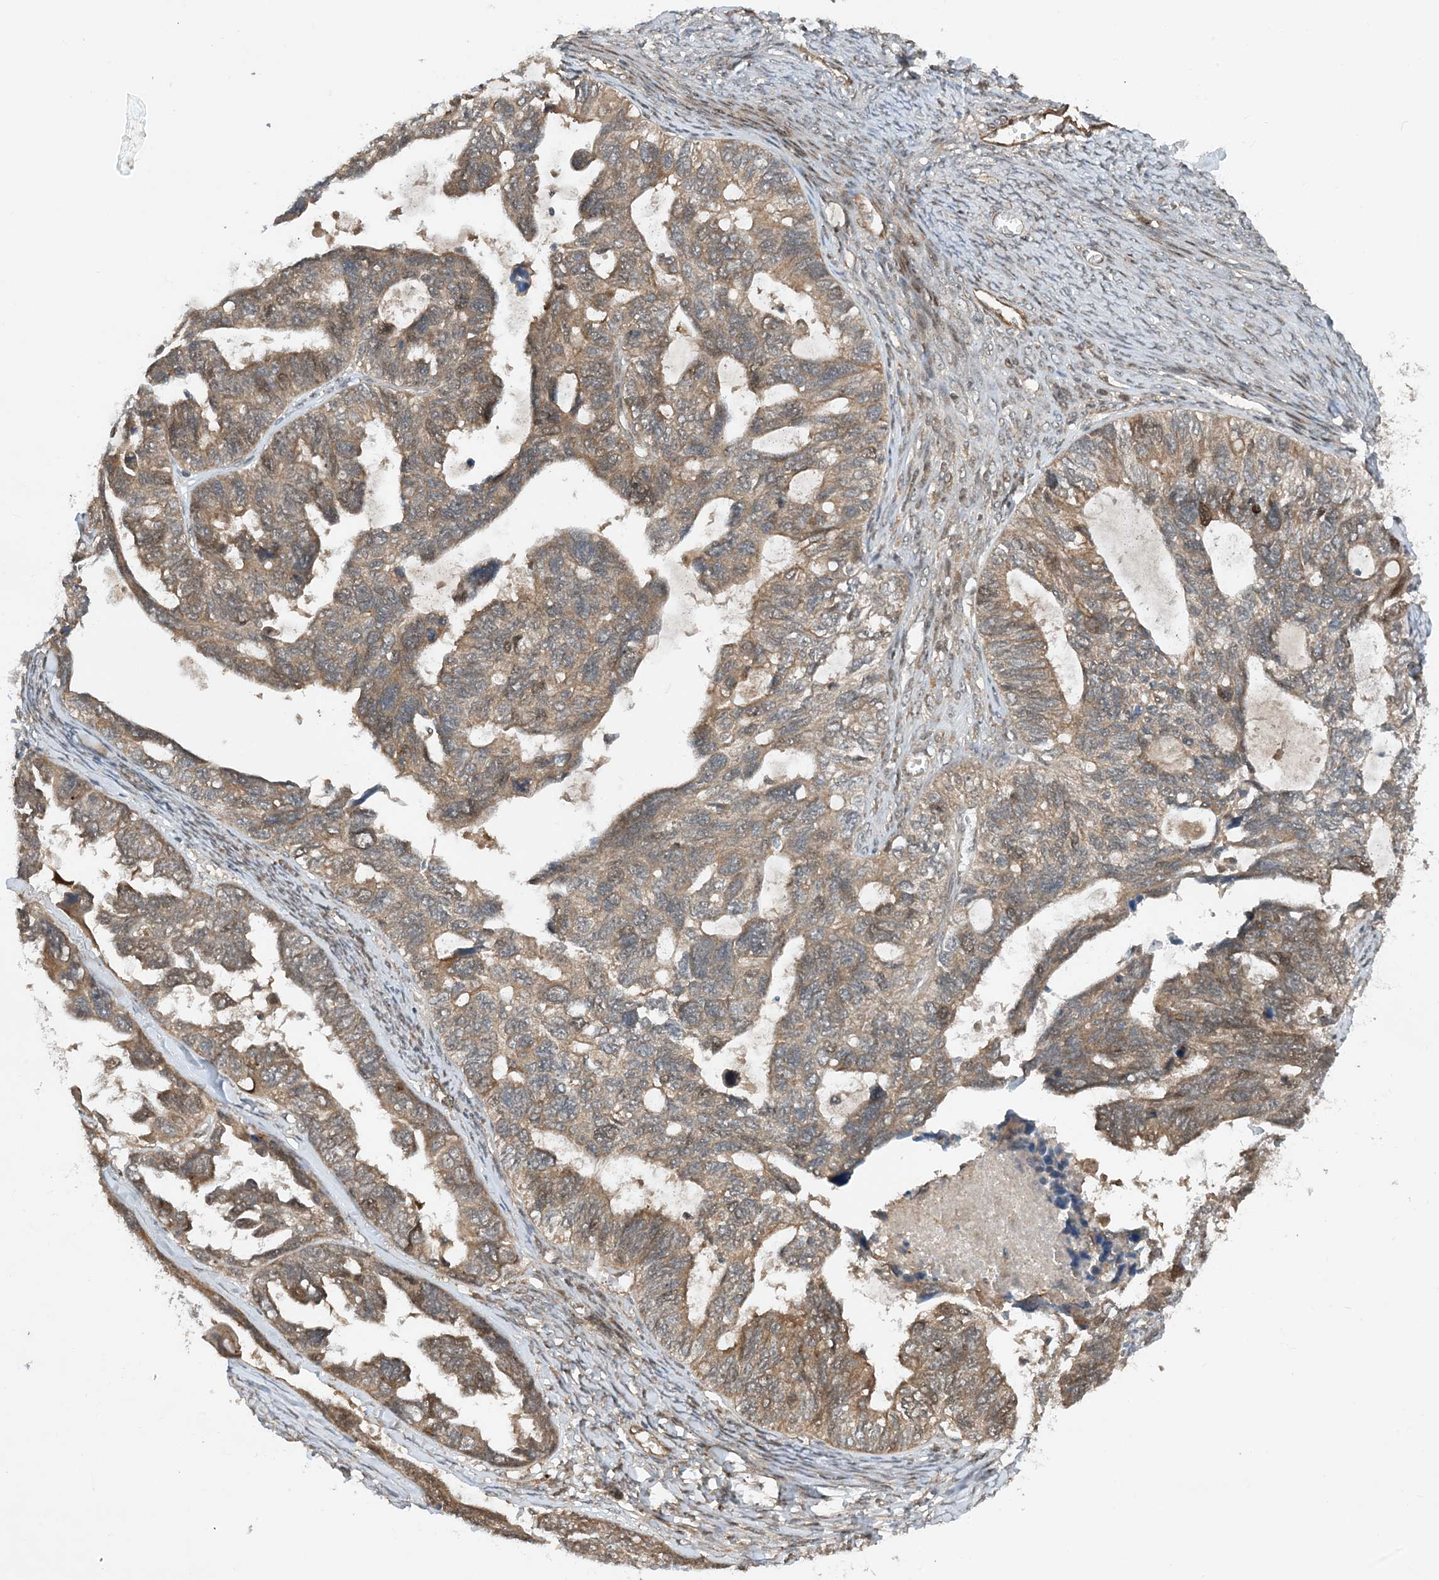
{"staining": {"intensity": "moderate", "quantity": "25%-75%", "location": "cytoplasmic/membranous"}, "tissue": "ovarian cancer", "cell_type": "Tumor cells", "image_type": "cancer", "snomed": [{"axis": "morphology", "description": "Cystadenocarcinoma, serous, NOS"}, {"axis": "topography", "description": "Ovary"}], "caption": "DAB immunohistochemical staining of human ovarian cancer (serous cystadenocarcinoma) demonstrates moderate cytoplasmic/membranous protein staining in about 25%-75% of tumor cells. (brown staining indicates protein expression, while blue staining denotes nuclei).", "gene": "HEMK1", "patient": {"sex": "female", "age": 79}}